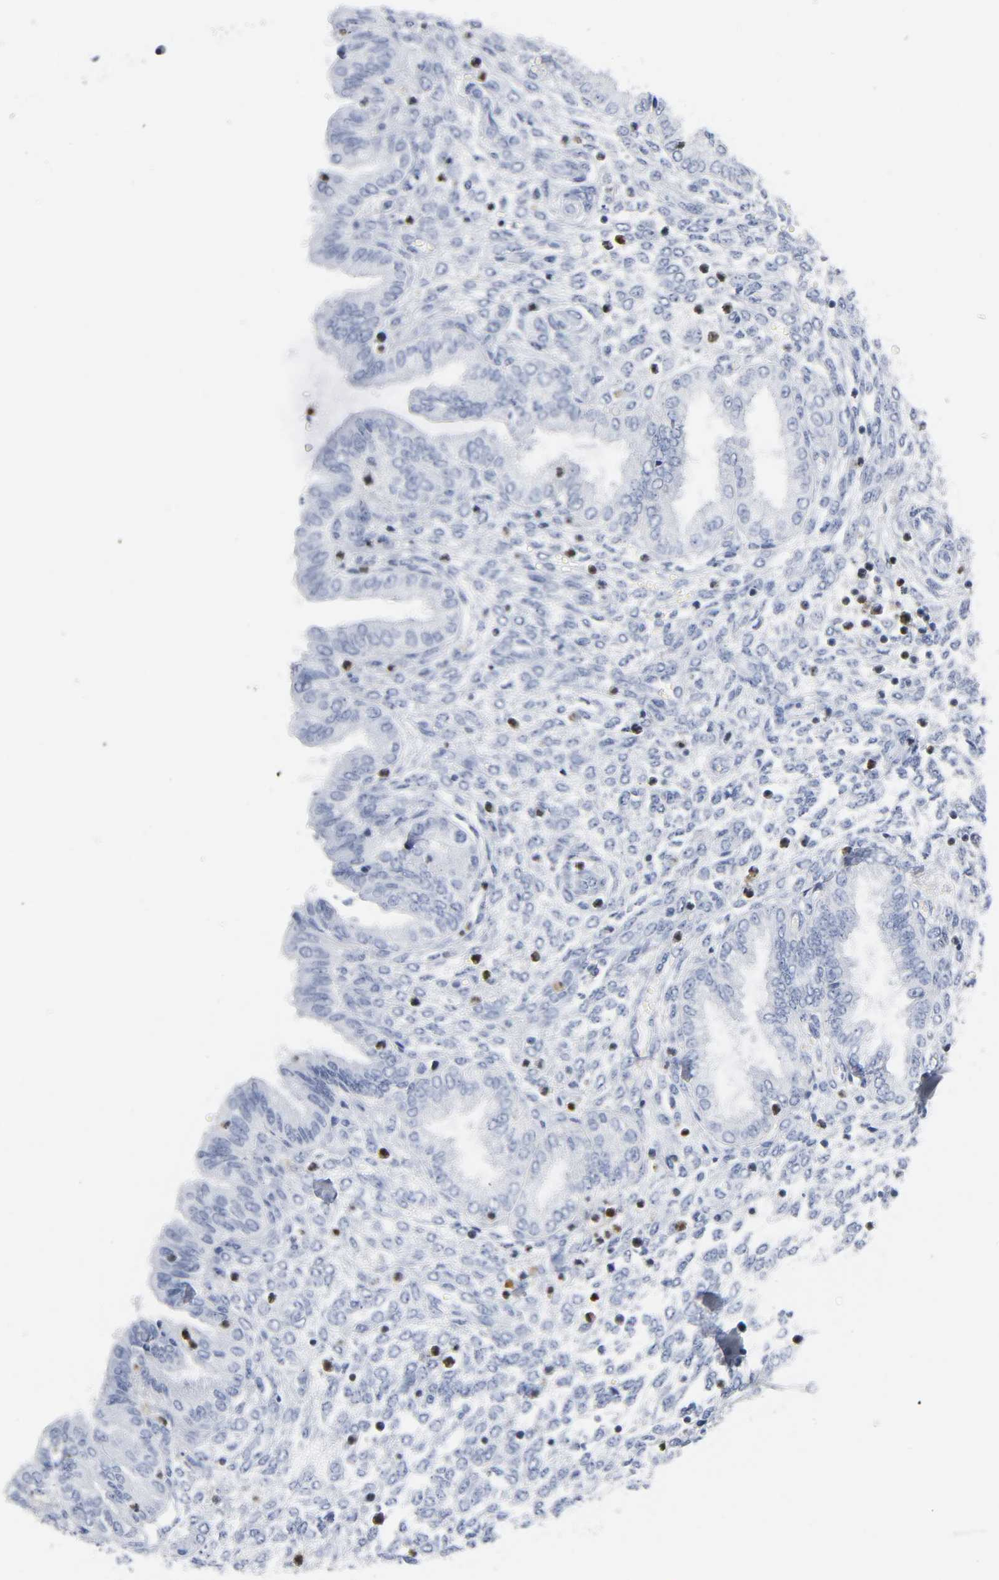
{"staining": {"intensity": "negative", "quantity": "none", "location": "none"}, "tissue": "endometrium", "cell_type": "Cells in endometrial stroma", "image_type": "normal", "snomed": [{"axis": "morphology", "description": "Normal tissue, NOS"}, {"axis": "topography", "description": "Endometrium"}], "caption": "Cells in endometrial stroma are negative for brown protein staining in normal endometrium. (DAB immunohistochemistry (IHC) visualized using brightfield microscopy, high magnification).", "gene": "DOK2", "patient": {"sex": "female", "age": 33}}